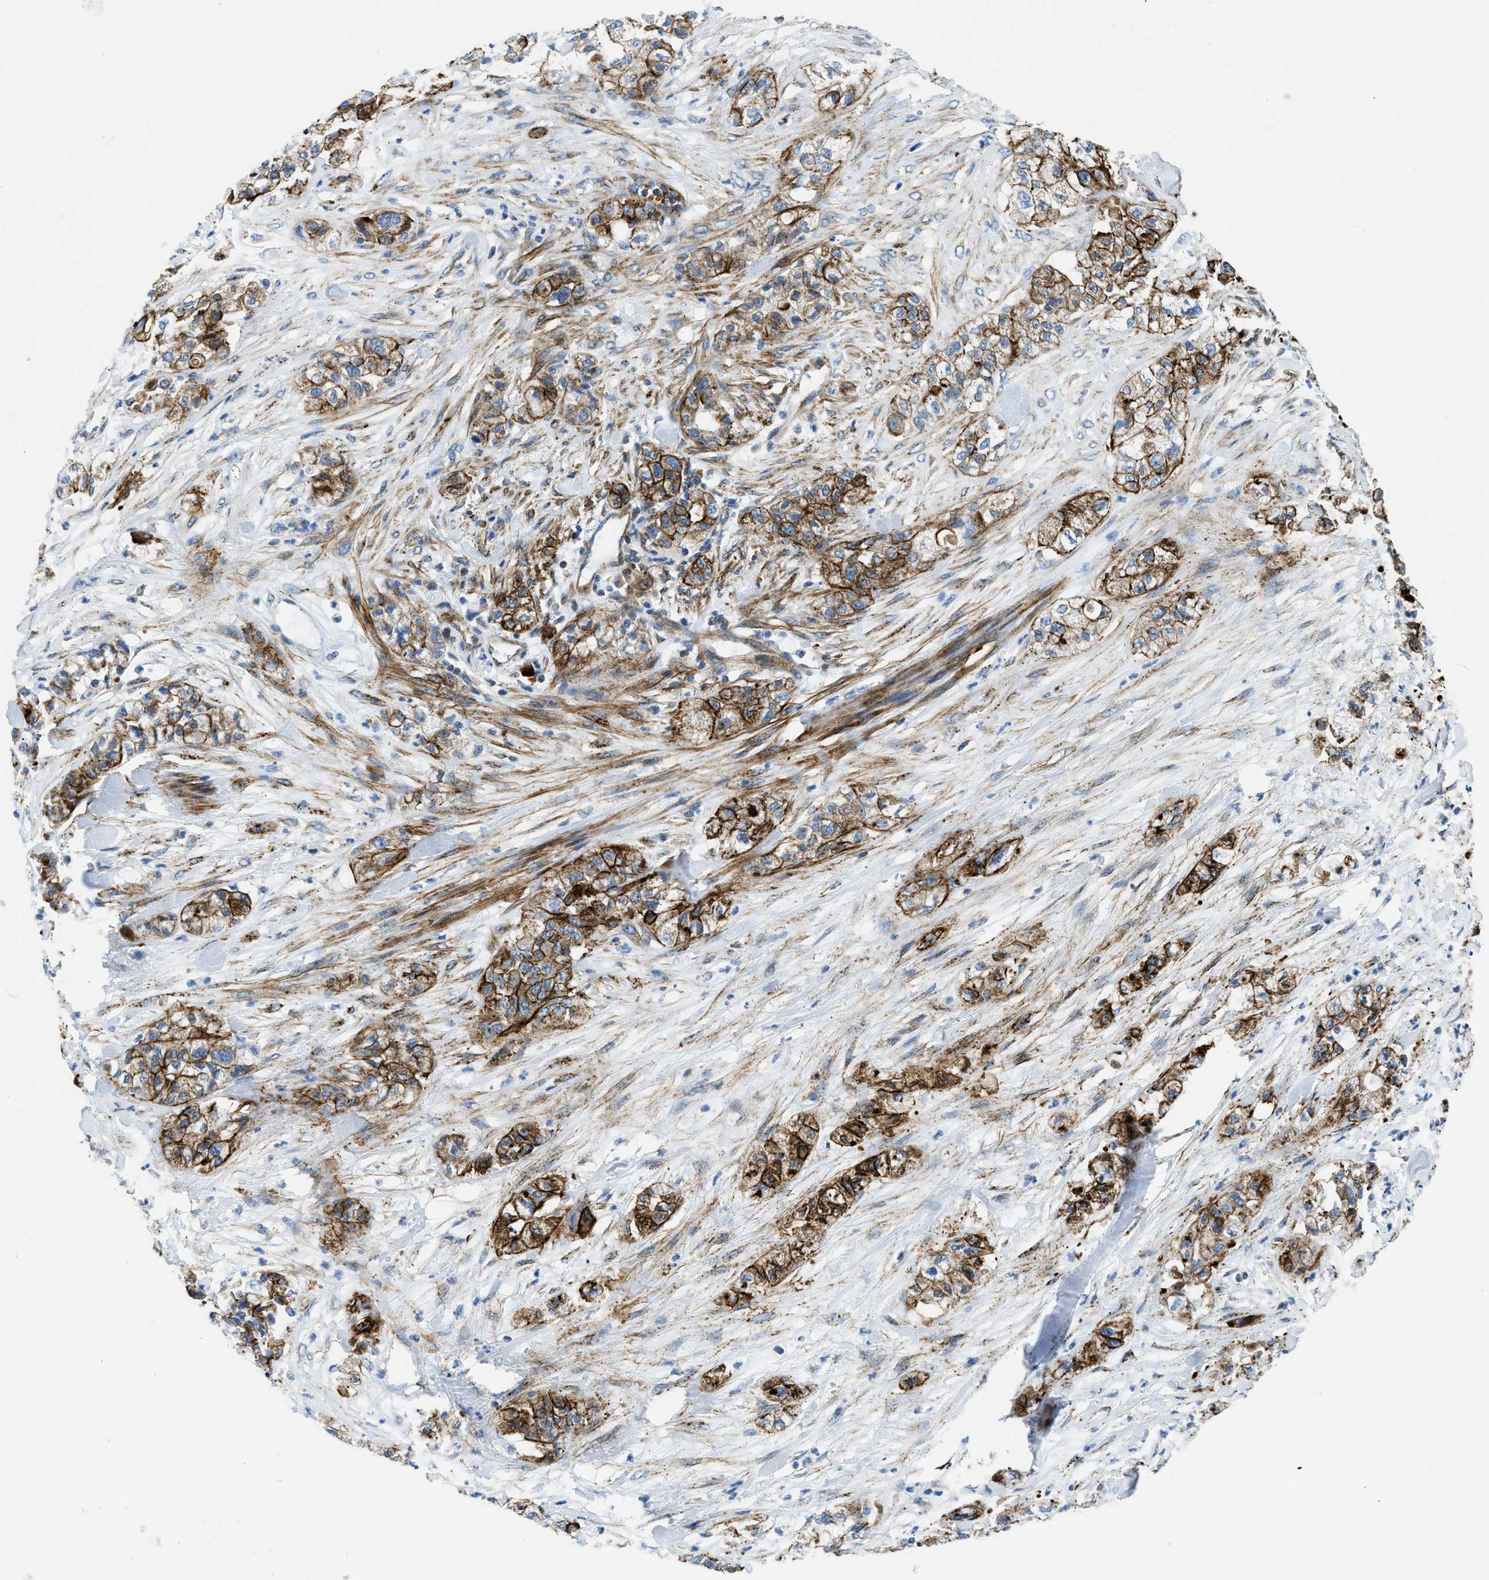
{"staining": {"intensity": "strong", "quantity": ">75%", "location": "cytoplasmic/membranous"}, "tissue": "pancreatic cancer", "cell_type": "Tumor cells", "image_type": "cancer", "snomed": [{"axis": "morphology", "description": "Adenocarcinoma, NOS"}, {"axis": "topography", "description": "Pancreas"}], "caption": "Immunohistochemical staining of adenocarcinoma (pancreatic) exhibits high levels of strong cytoplasmic/membranous protein staining in about >75% of tumor cells.", "gene": "CUTA", "patient": {"sex": "female", "age": 78}}